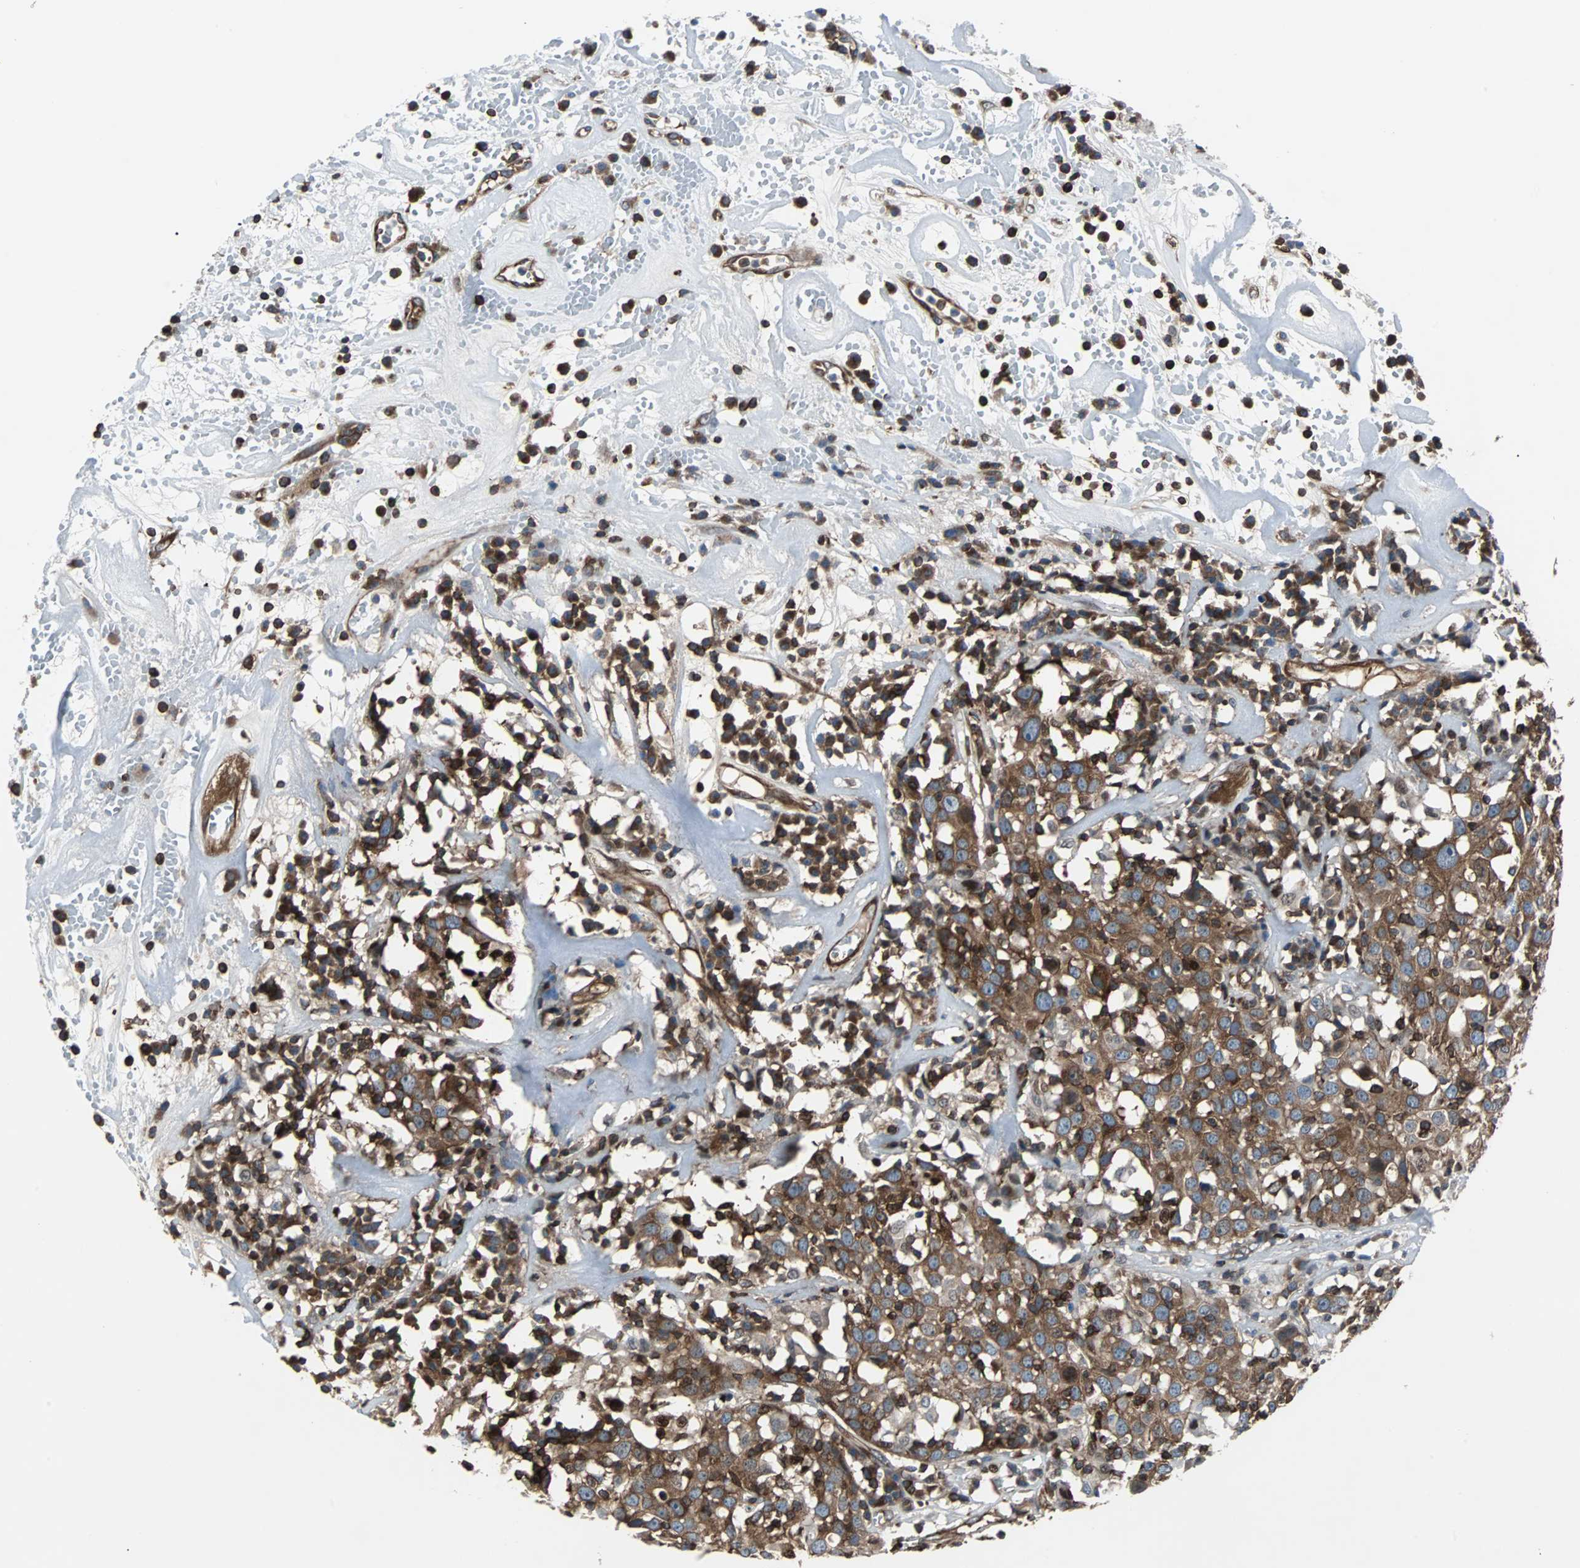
{"staining": {"intensity": "strong", "quantity": ">75%", "location": "cytoplasmic/membranous"}, "tissue": "head and neck cancer", "cell_type": "Tumor cells", "image_type": "cancer", "snomed": [{"axis": "morphology", "description": "Adenocarcinoma, NOS"}, {"axis": "topography", "description": "Salivary gland"}, {"axis": "topography", "description": "Head-Neck"}], "caption": "Tumor cells exhibit high levels of strong cytoplasmic/membranous staining in about >75% of cells in human adenocarcinoma (head and neck).", "gene": "RELA", "patient": {"sex": "female", "age": 65}}